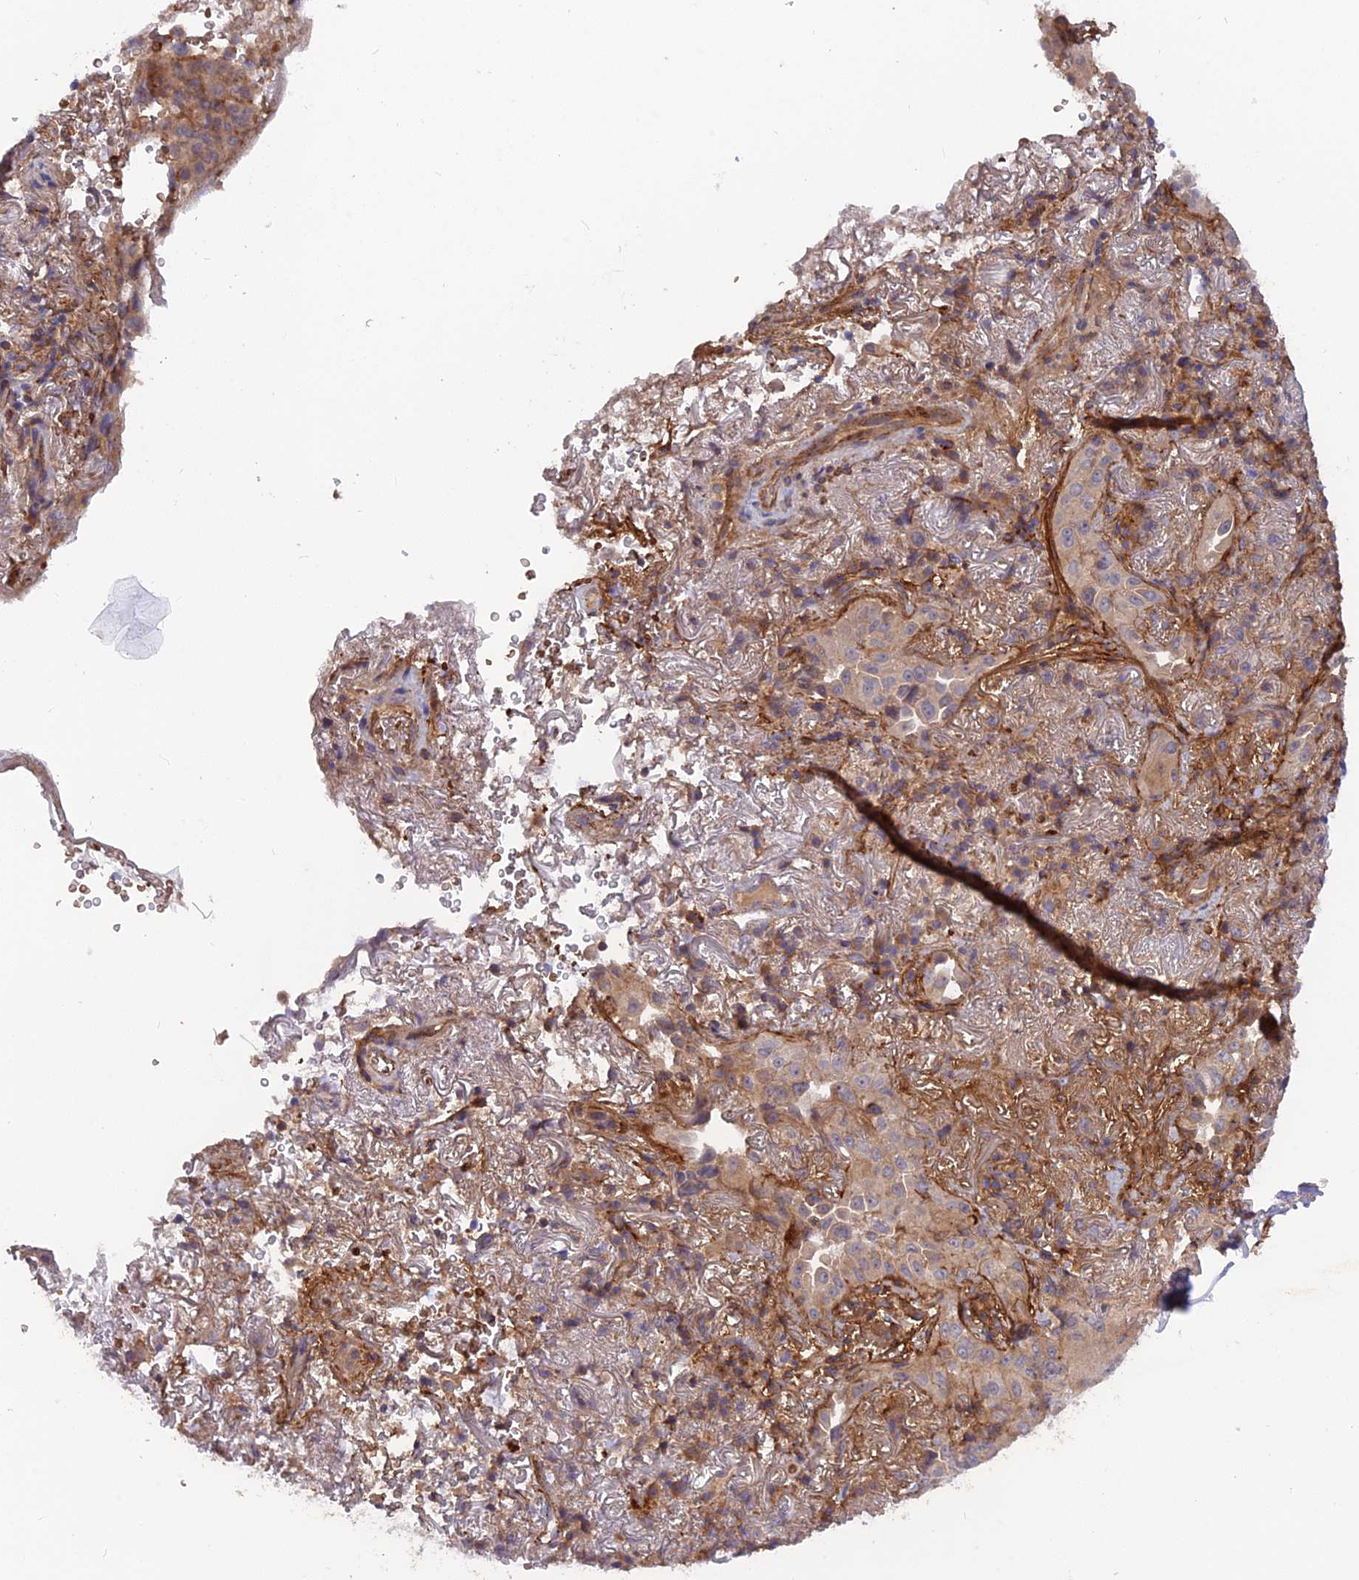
{"staining": {"intensity": "negative", "quantity": "none", "location": "none"}, "tissue": "lung cancer", "cell_type": "Tumor cells", "image_type": "cancer", "snomed": [{"axis": "morphology", "description": "Adenocarcinoma, NOS"}, {"axis": "topography", "description": "Lung"}], "caption": "Immunohistochemical staining of lung adenocarcinoma shows no significant expression in tumor cells. (DAB (3,3'-diaminobenzidine) immunohistochemistry (IHC) visualized using brightfield microscopy, high magnification).", "gene": "CPNE7", "patient": {"sex": "female", "age": 69}}